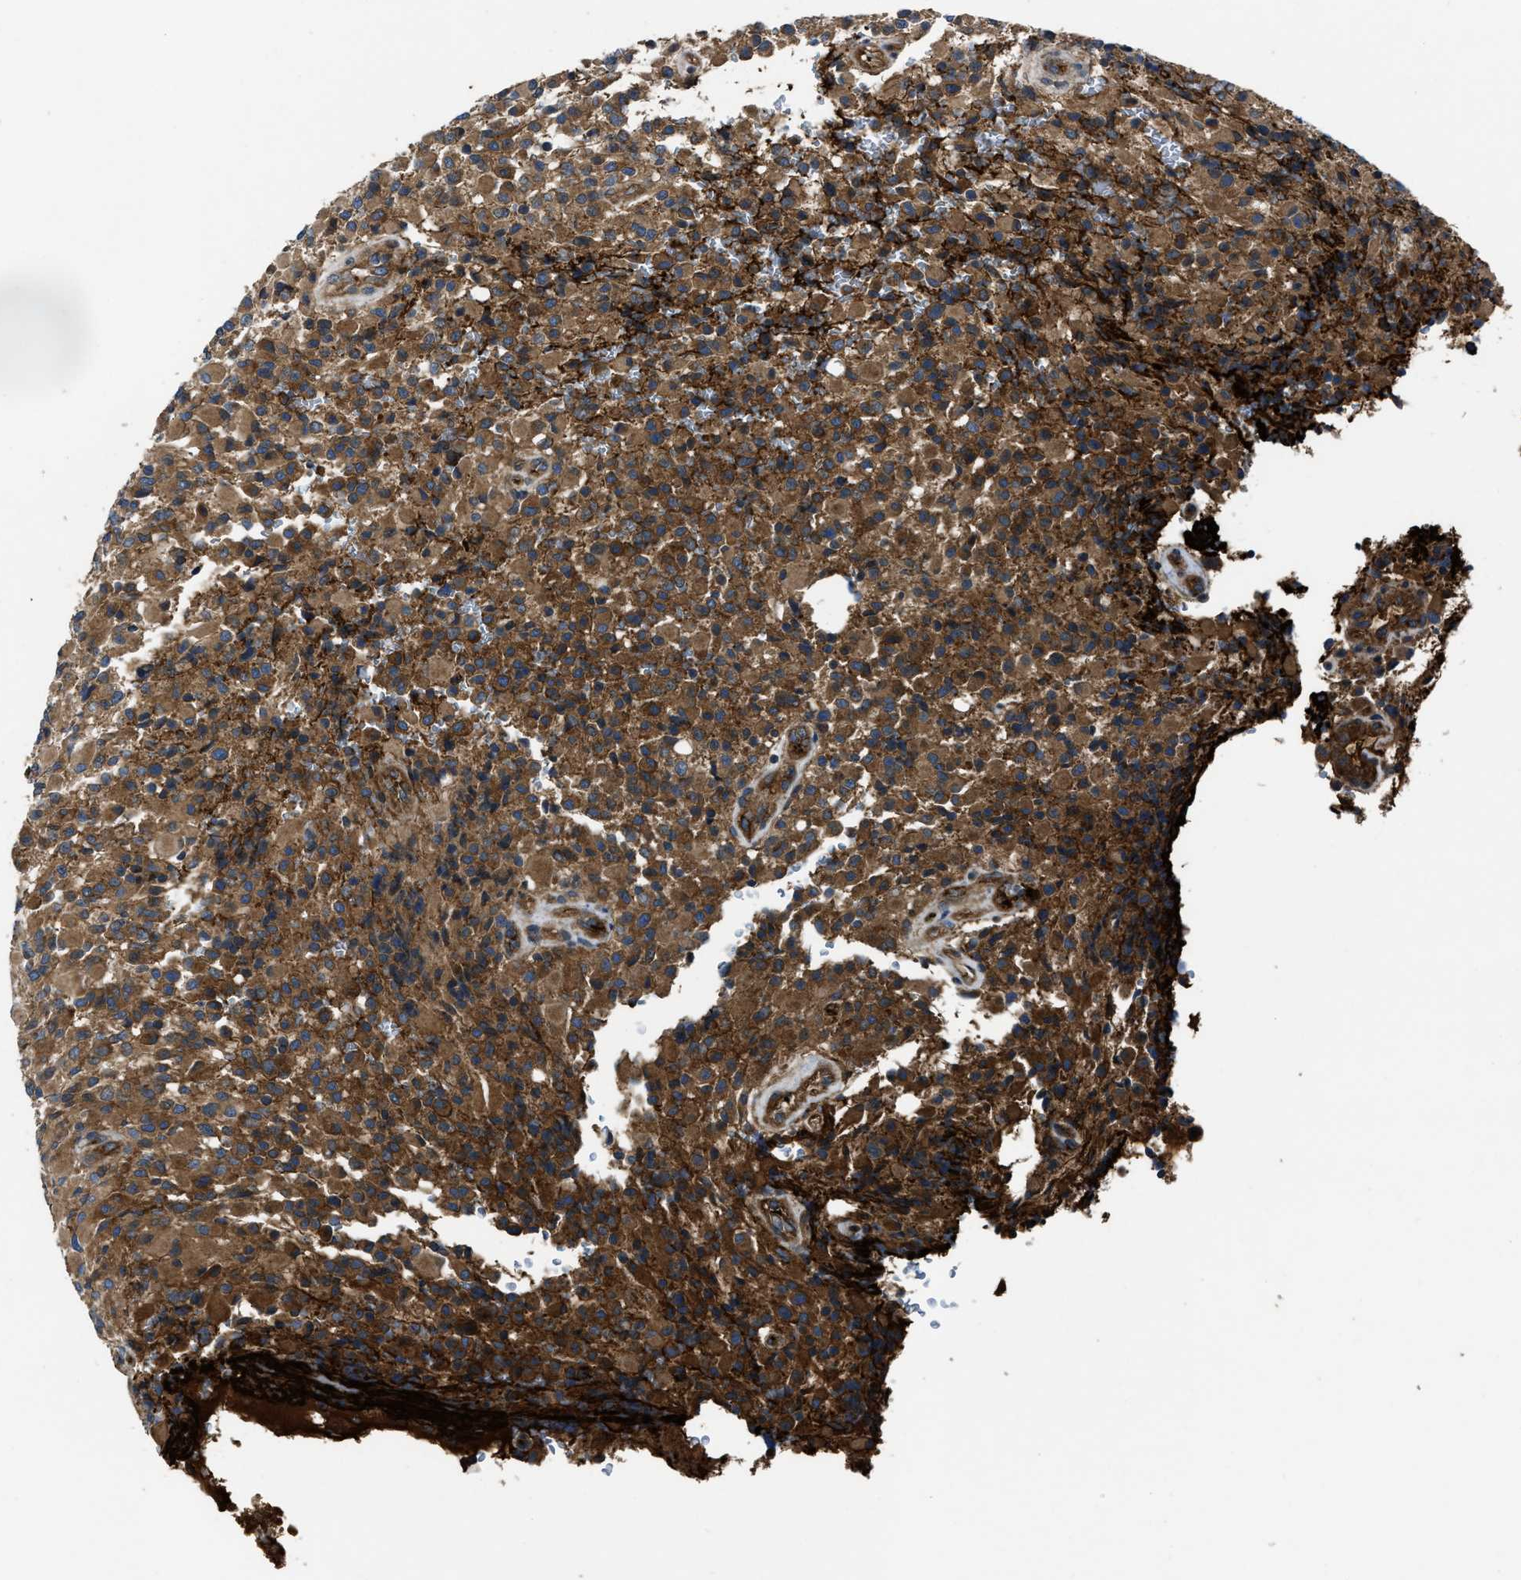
{"staining": {"intensity": "moderate", "quantity": ">75%", "location": "cytoplasmic/membranous"}, "tissue": "glioma", "cell_type": "Tumor cells", "image_type": "cancer", "snomed": [{"axis": "morphology", "description": "Glioma, malignant, High grade"}, {"axis": "topography", "description": "Brain"}], "caption": "Malignant glioma (high-grade) stained with immunohistochemistry displays moderate cytoplasmic/membranous expression in approximately >75% of tumor cells.", "gene": "ERC1", "patient": {"sex": "male", "age": 71}}